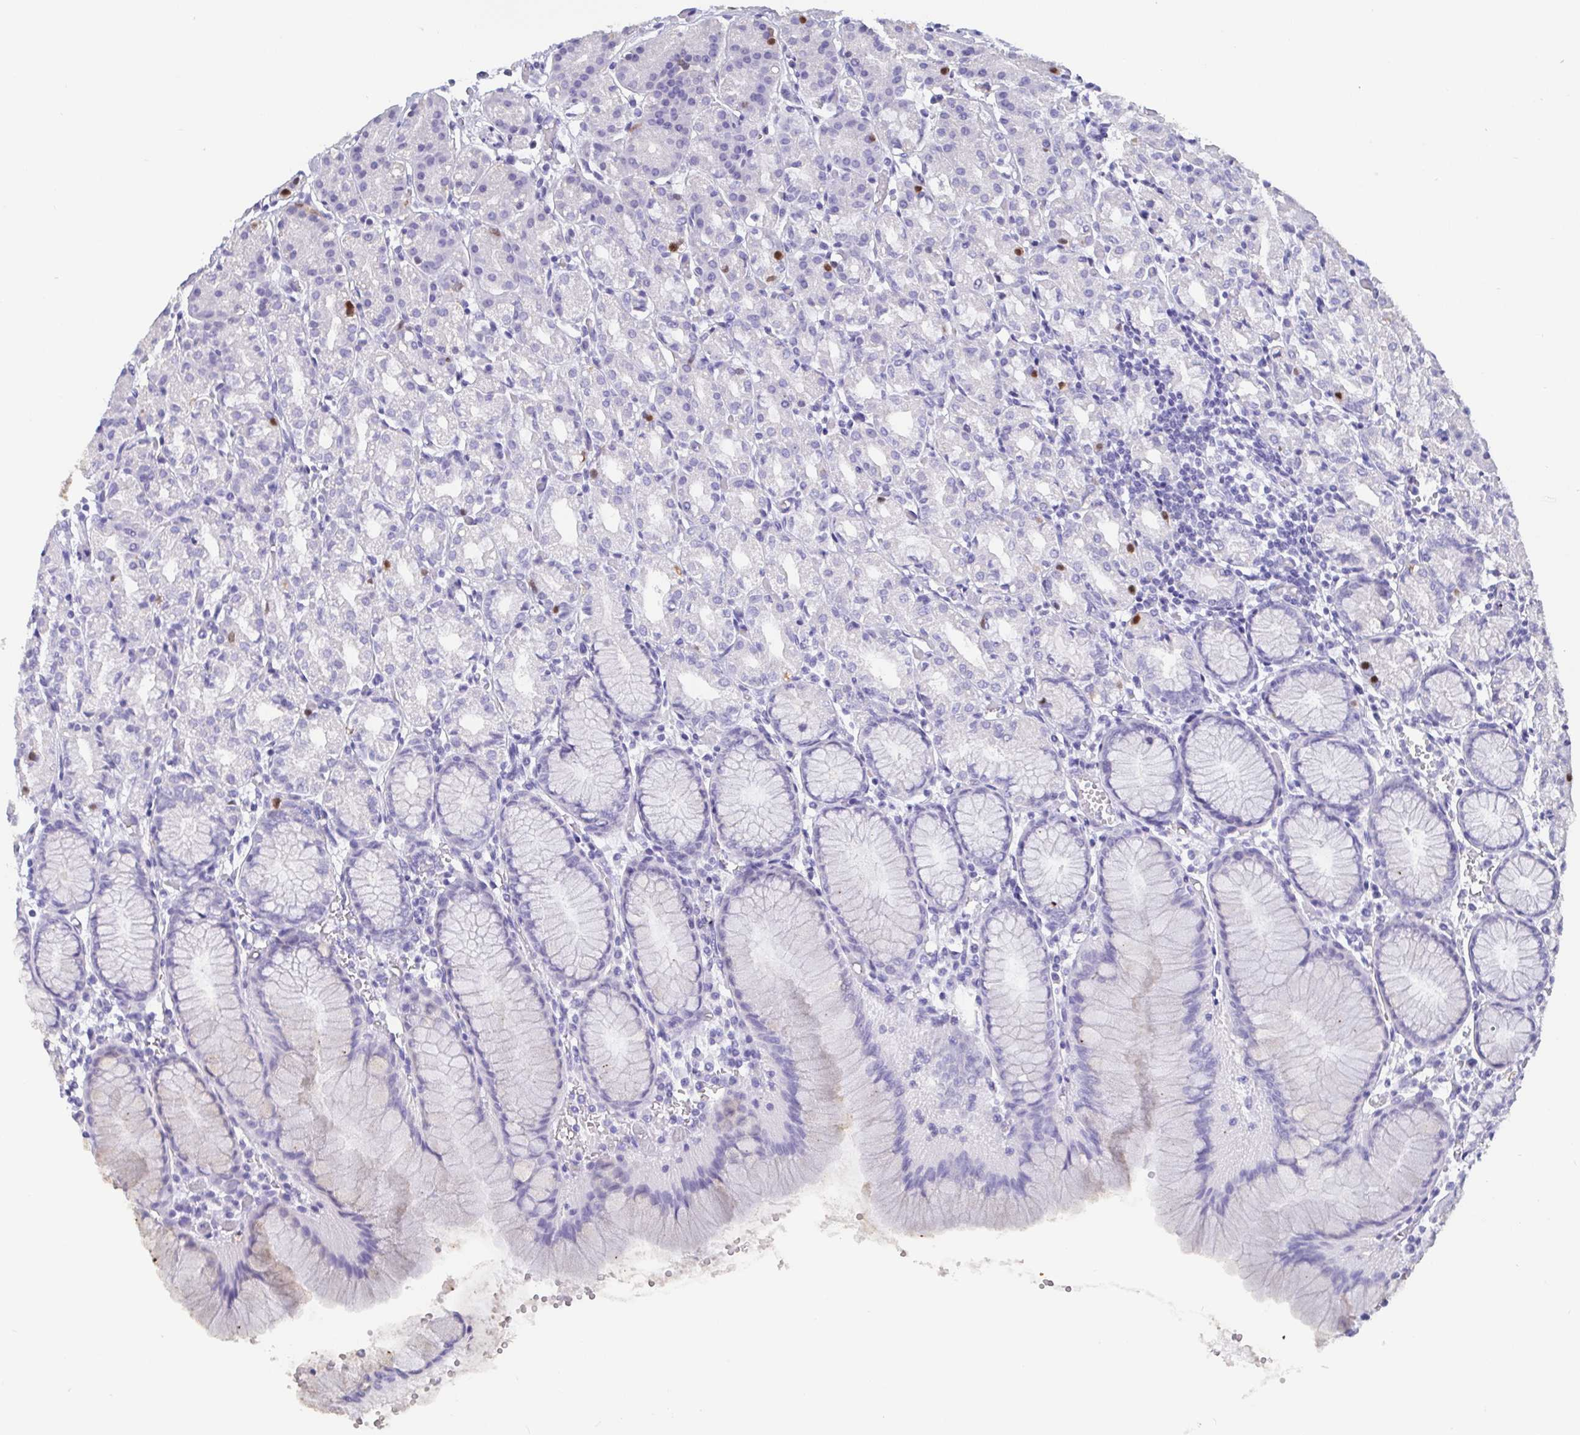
{"staining": {"intensity": "moderate", "quantity": "<25%", "location": "nuclear"}, "tissue": "stomach", "cell_type": "Glandular cells", "image_type": "normal", "snomed": [{"axis": "morphology", "description": "Normal tissue, NOS"}, {"axis": "topography", "description": "Stomach"}], "caption": "Stomach was stained to show a protein in brown. There is low levels of moderate nuclear expression in approximately <25% of glandular cells. (Brightfield microscopy of DAB IHC at high magnification).", "gene": "SCGN", "patient": {"sex": "female", "age": 57}}